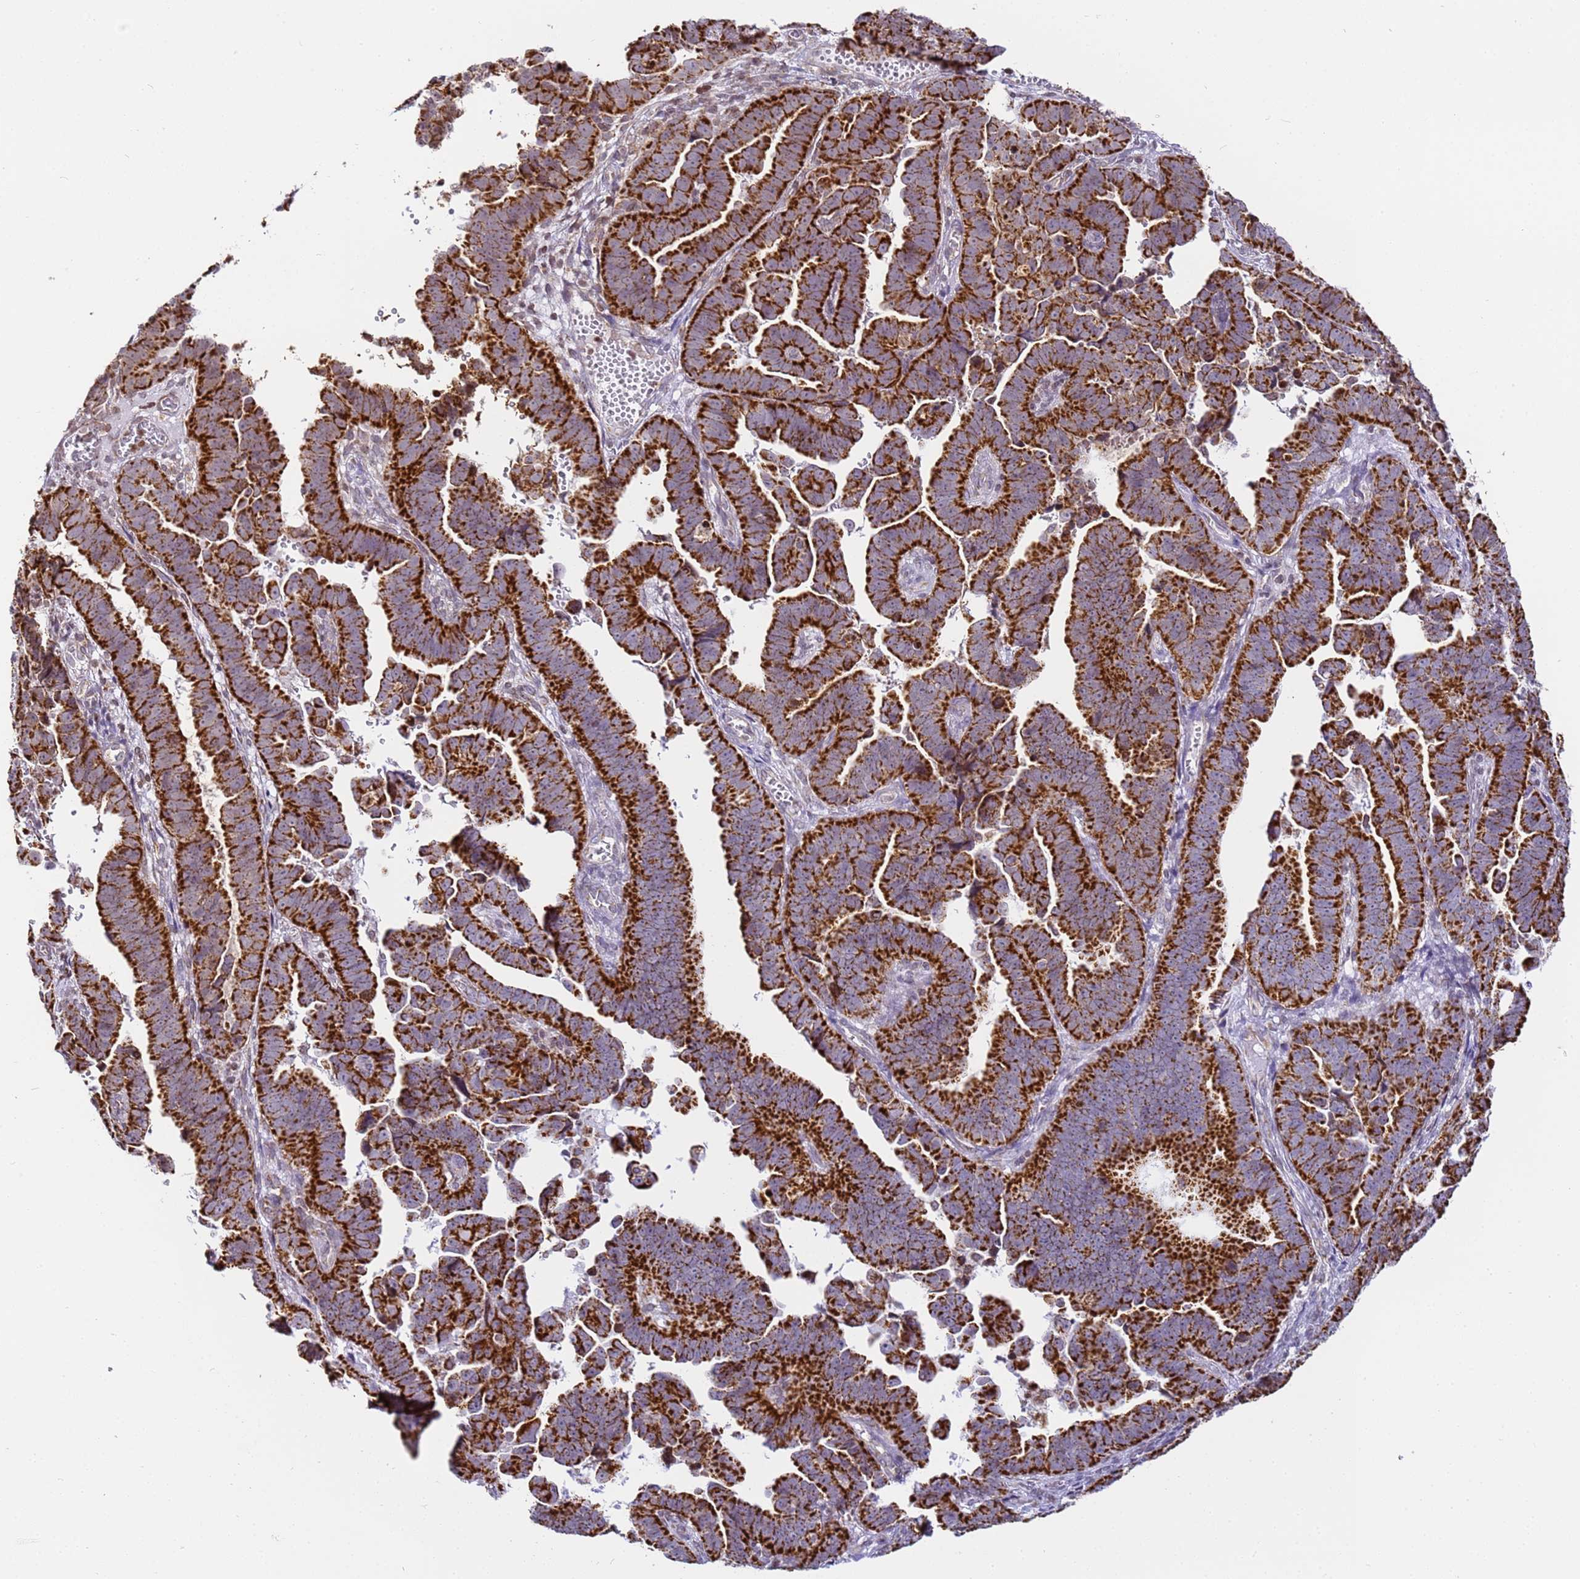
{"staining": {"intensity": "strong", "quantity": ">75%", "location": "cytoplasmic/membranous"}, "tissue": "endometrial cancer", "cell_type": "Tumor cells", "image_type": "cancer", "snomed": [{"axis": "morphology", "description": "Adenocarcinoma, NOS"}, {"axis": "topography", "description": "Endometrium"}], "caption": "High-magnification brightfield microscopy of adenocarcinoma (endometrial) stained with DAB (3,3'-diaminobenzidine) (brown) and counterstained with hematoxylin (blue). tumor cells exhibit strong cytoplasmic/membranous expression is identified in approximately>75% of cells.", "gene": "HSPE1", "patient": {"sex": "female", "age": 75}}